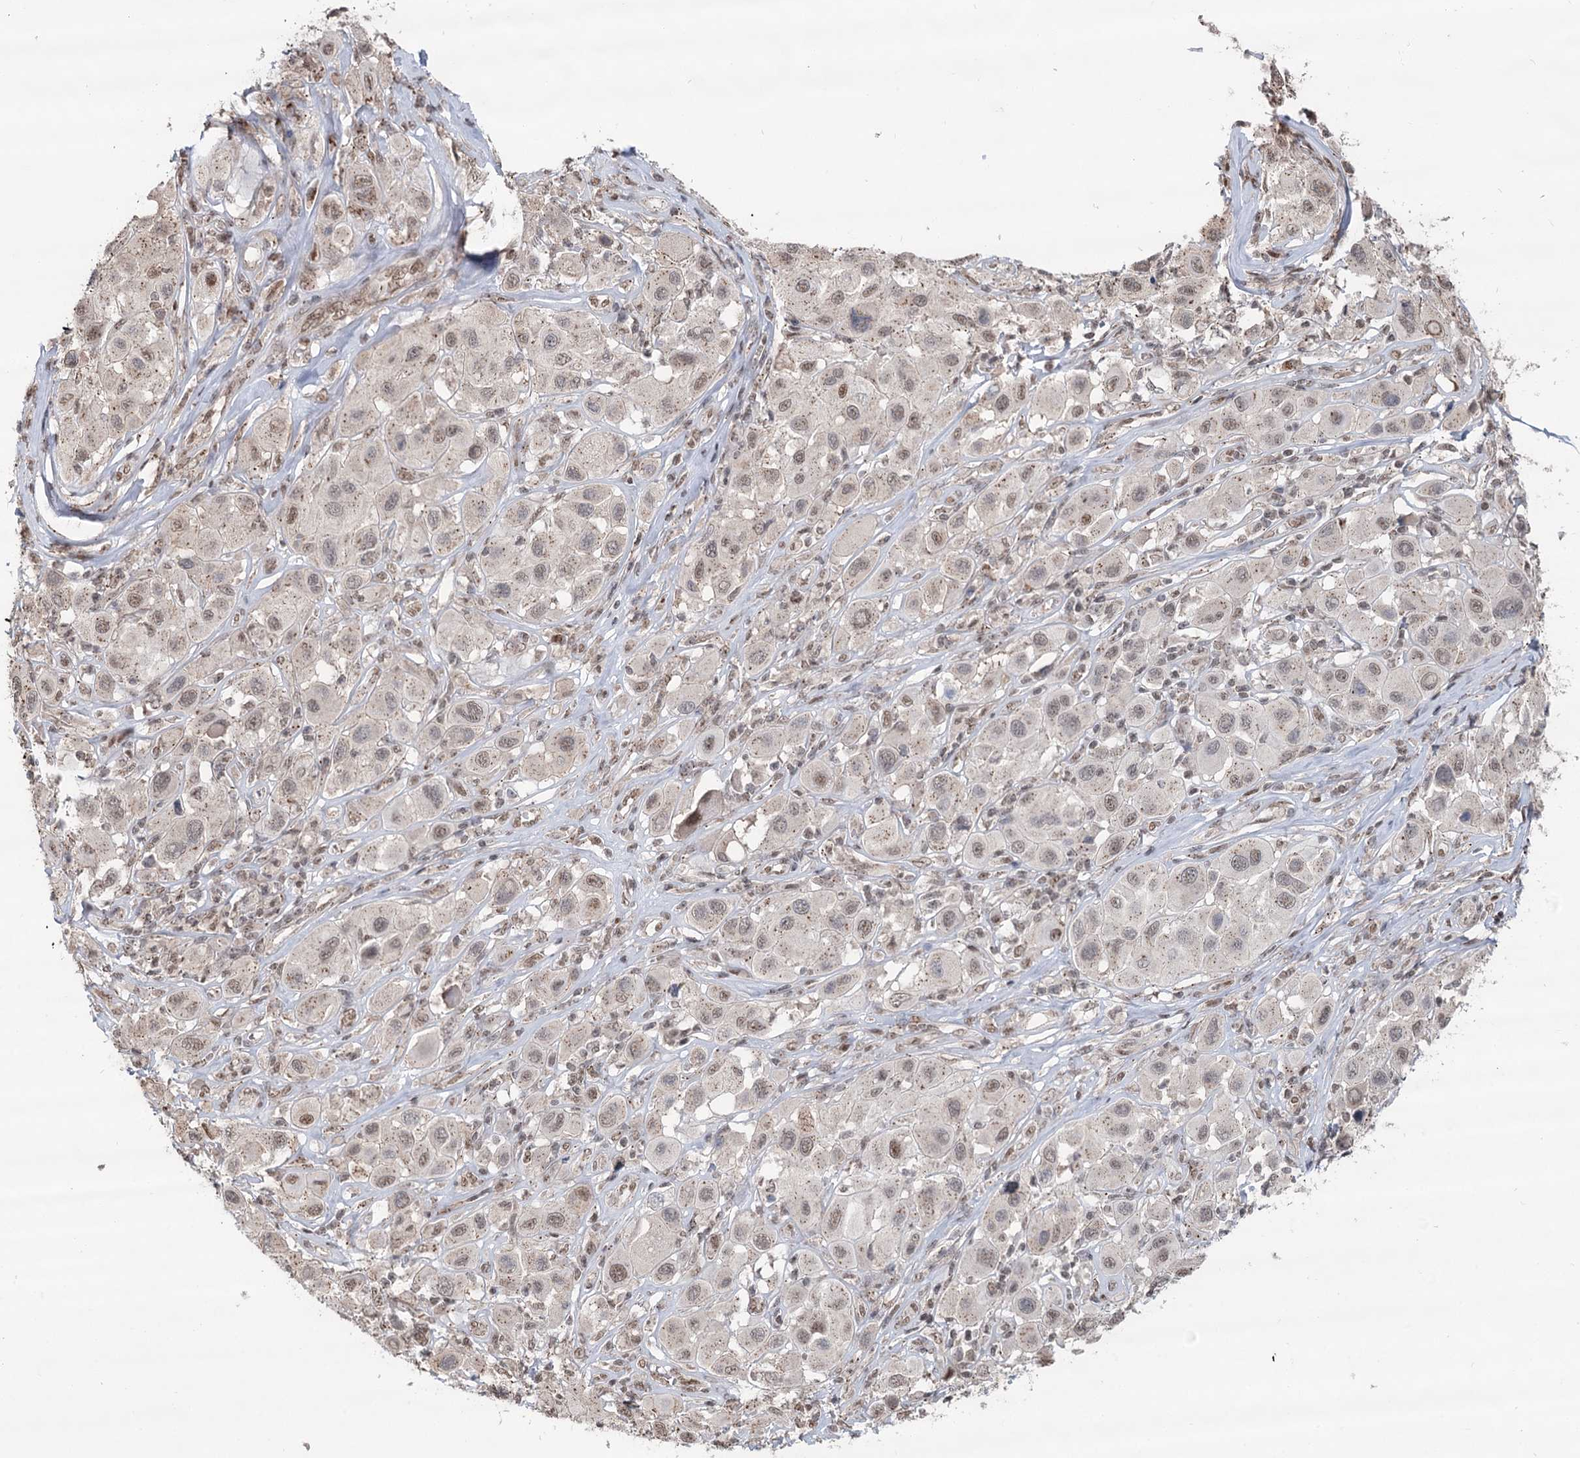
{"staining": {"intensity": "weak", "quantity": "<25%", "location": "nuclear"}, "tissue": "melanoma", "cell_type": "Tumor cells", "image_type": "cancer", "snomed": [{"axis": "morphology", "description": "Malignant melanoma, Metastatic site"}, {"axis": "topography", "description": "Skin"}], "caption": "The IHC micrograph has no significant positivity in tumor cells of malignant melanoma (metastatic site) tissue.", "gene": "GPALPP1", "patient": {"sex": "male", "age": 41}}